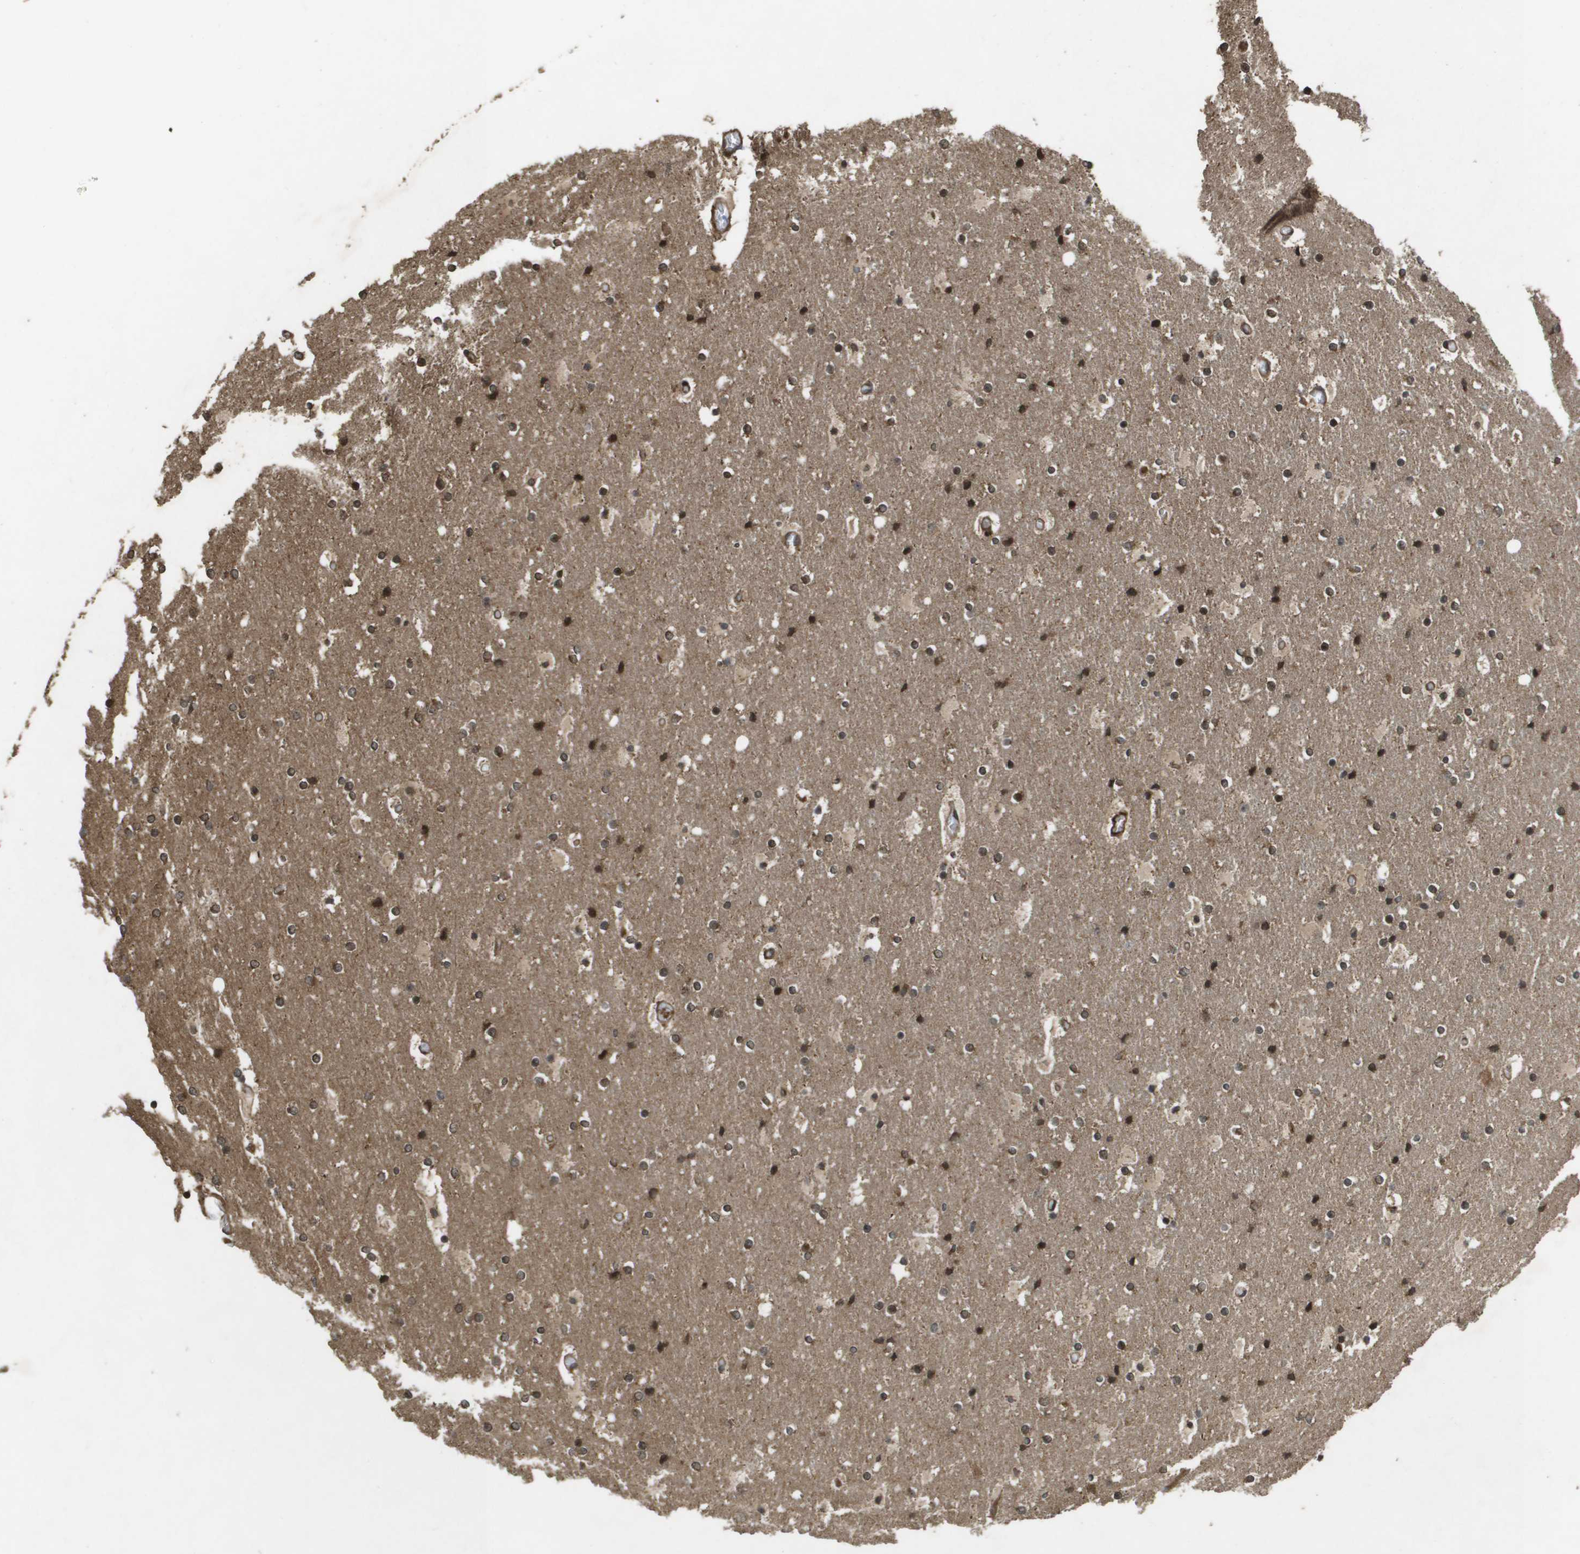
{"staining": {"intensity": "moderate", "quantity": ">75%", "location": "cytoplasmic/membranous"}, "tissue": "cerebral cortex", "cell_type": "Endothelial cells", "image_type": "normal", "snomed": [{"axis": "morphology", "description": "Normal tissue, NOS"}, {"axis": "topography", "description": "Cerebral cortex"}], "caption": "IHC of benign cerebral cortex shows medium levels of moderate cytoplasmic/membranous positivity in approximately >75% of endothelial cells.", "gene": "KIF11", "patient": {"sex": "male", "age": 57}}